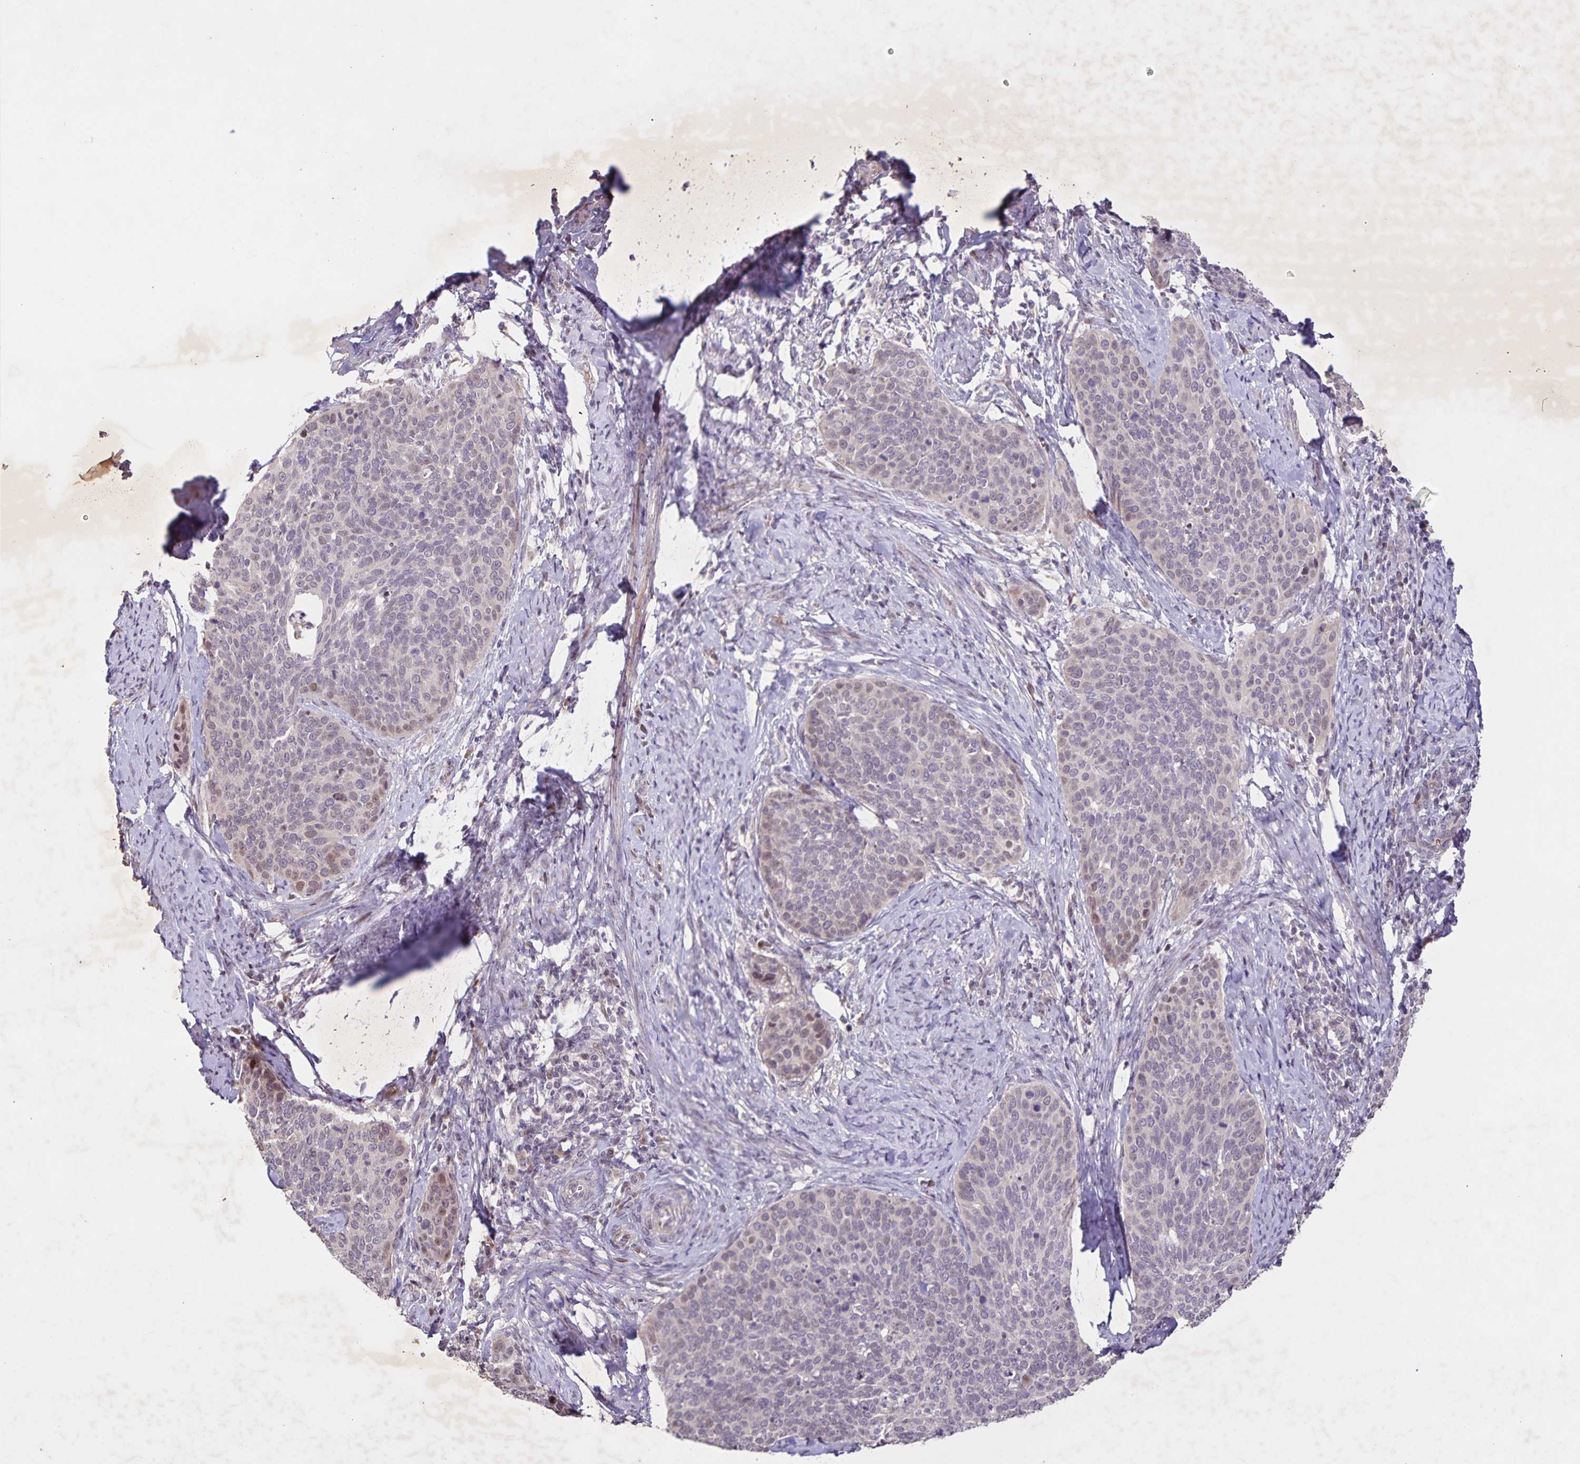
{"staining": {"intensity": "moderate", "quantity": "<25%", "location": "nuclear"}, "tissue": "cervical cancer", "cell_type": "Tumor cells", "image_type": "cancer", "snomed": [{"axis": "morphology", "description": "Squamous cell carcinoma, NOS"}, {"axis": "topography", "description": "Cervix"}], "caption": "Immunohistochemical staining of human cervical cancer (squamous cell carcinoma) shows moderate nuclear protein expression in approximately <25% of tumor cells.", "gene": "GDF2", "patient": {"sex": "female", "age": 69}}